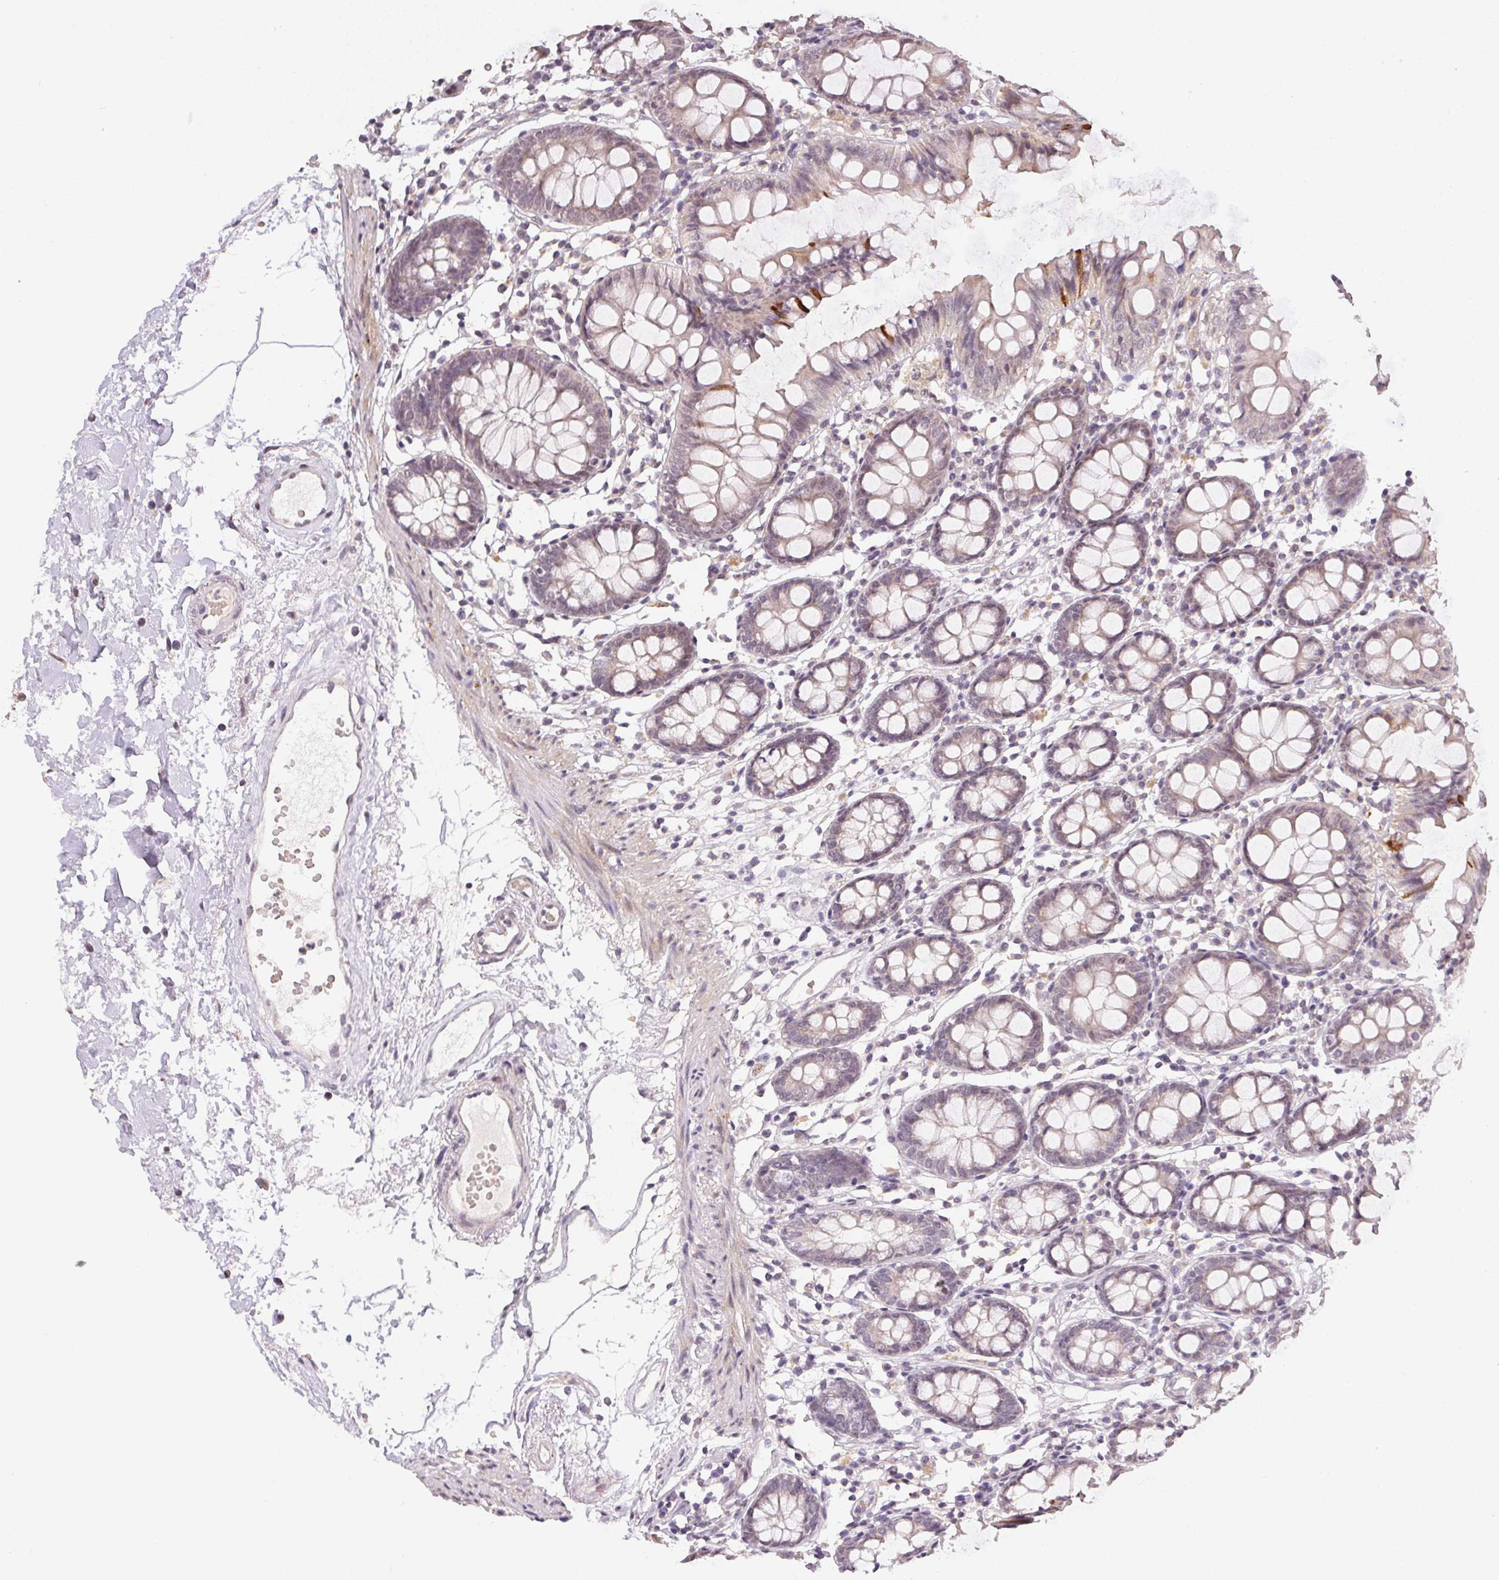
{"staining": {"intensity": "negative", "quantity": "none", "location": "none"}, "tissue": "colon", "cell_type": "Endothelial cells", "image_type": "normal", "snomed": [{"axis": "morphology", "description": "Normal tissue, NOS"}, {"axis": "topography", "description": "Colon"}], "caption": "Colon was stained to show a protein in brown. There is no significant staining in endothelial cells. (DAB IHC with hematoxylin counter stain).", "gene": "PPP4R4", "patient": {"sex": "female", "age": 84}}